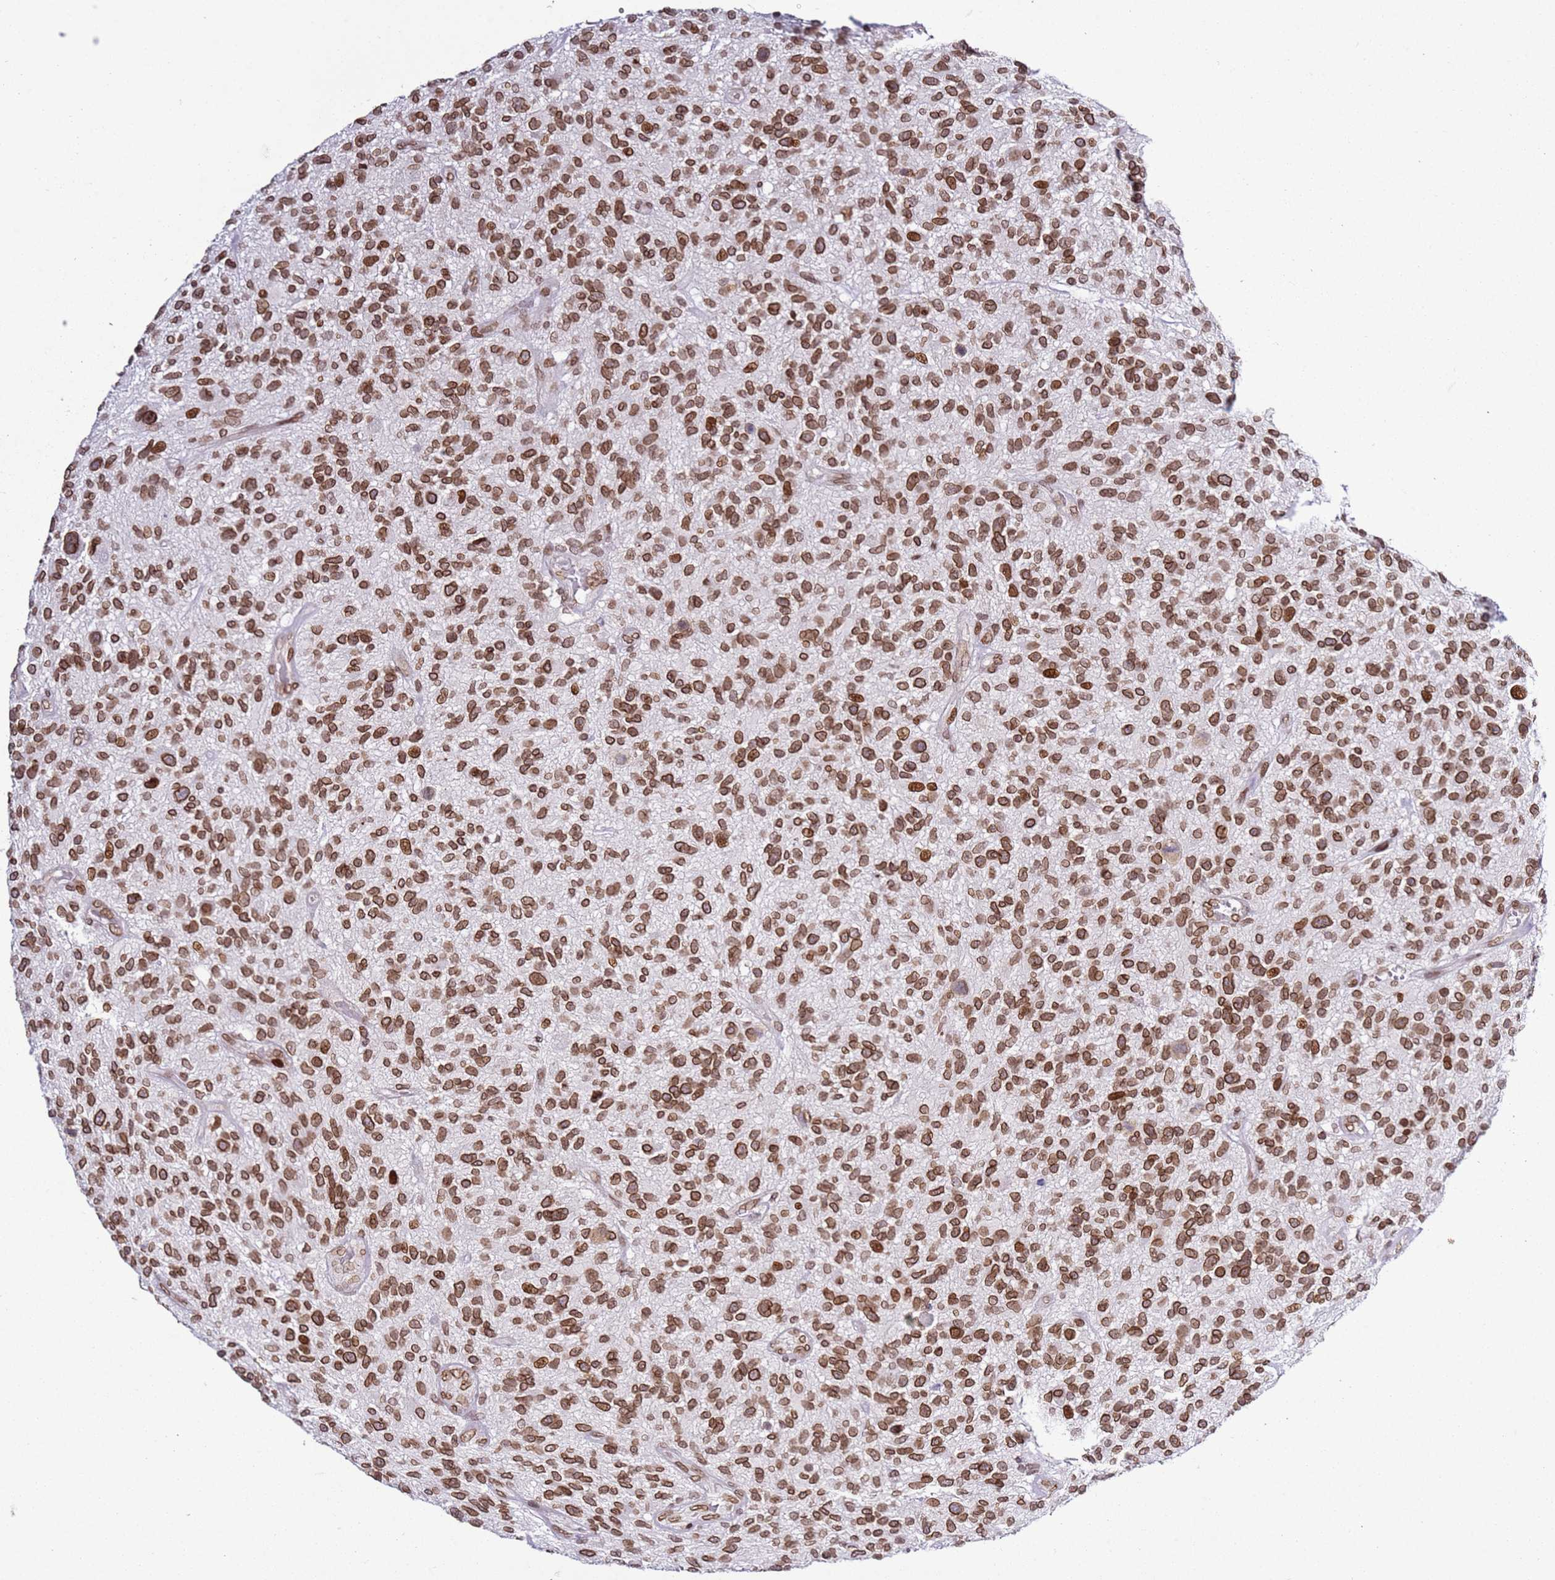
{"staining": {"intensity": "moderate", "quantity": ">75%", "location": "nuclear"}, "tissue": "glioma", "cell_type": "Tumor cells", "image_type": "cancer", "snomed": [{"axis": "morphology", "description": "Glioma, malignant, High grade"}, {"axis": "topography", "description": "Brain"}], "caption": "This is a photomicrograph of immunohistochemistry staining of glioma, which shows moderate staining in the nuclear of tumor cells.", "gene": "POU6F1", "patient": {"sex": "male", "age": 47}}